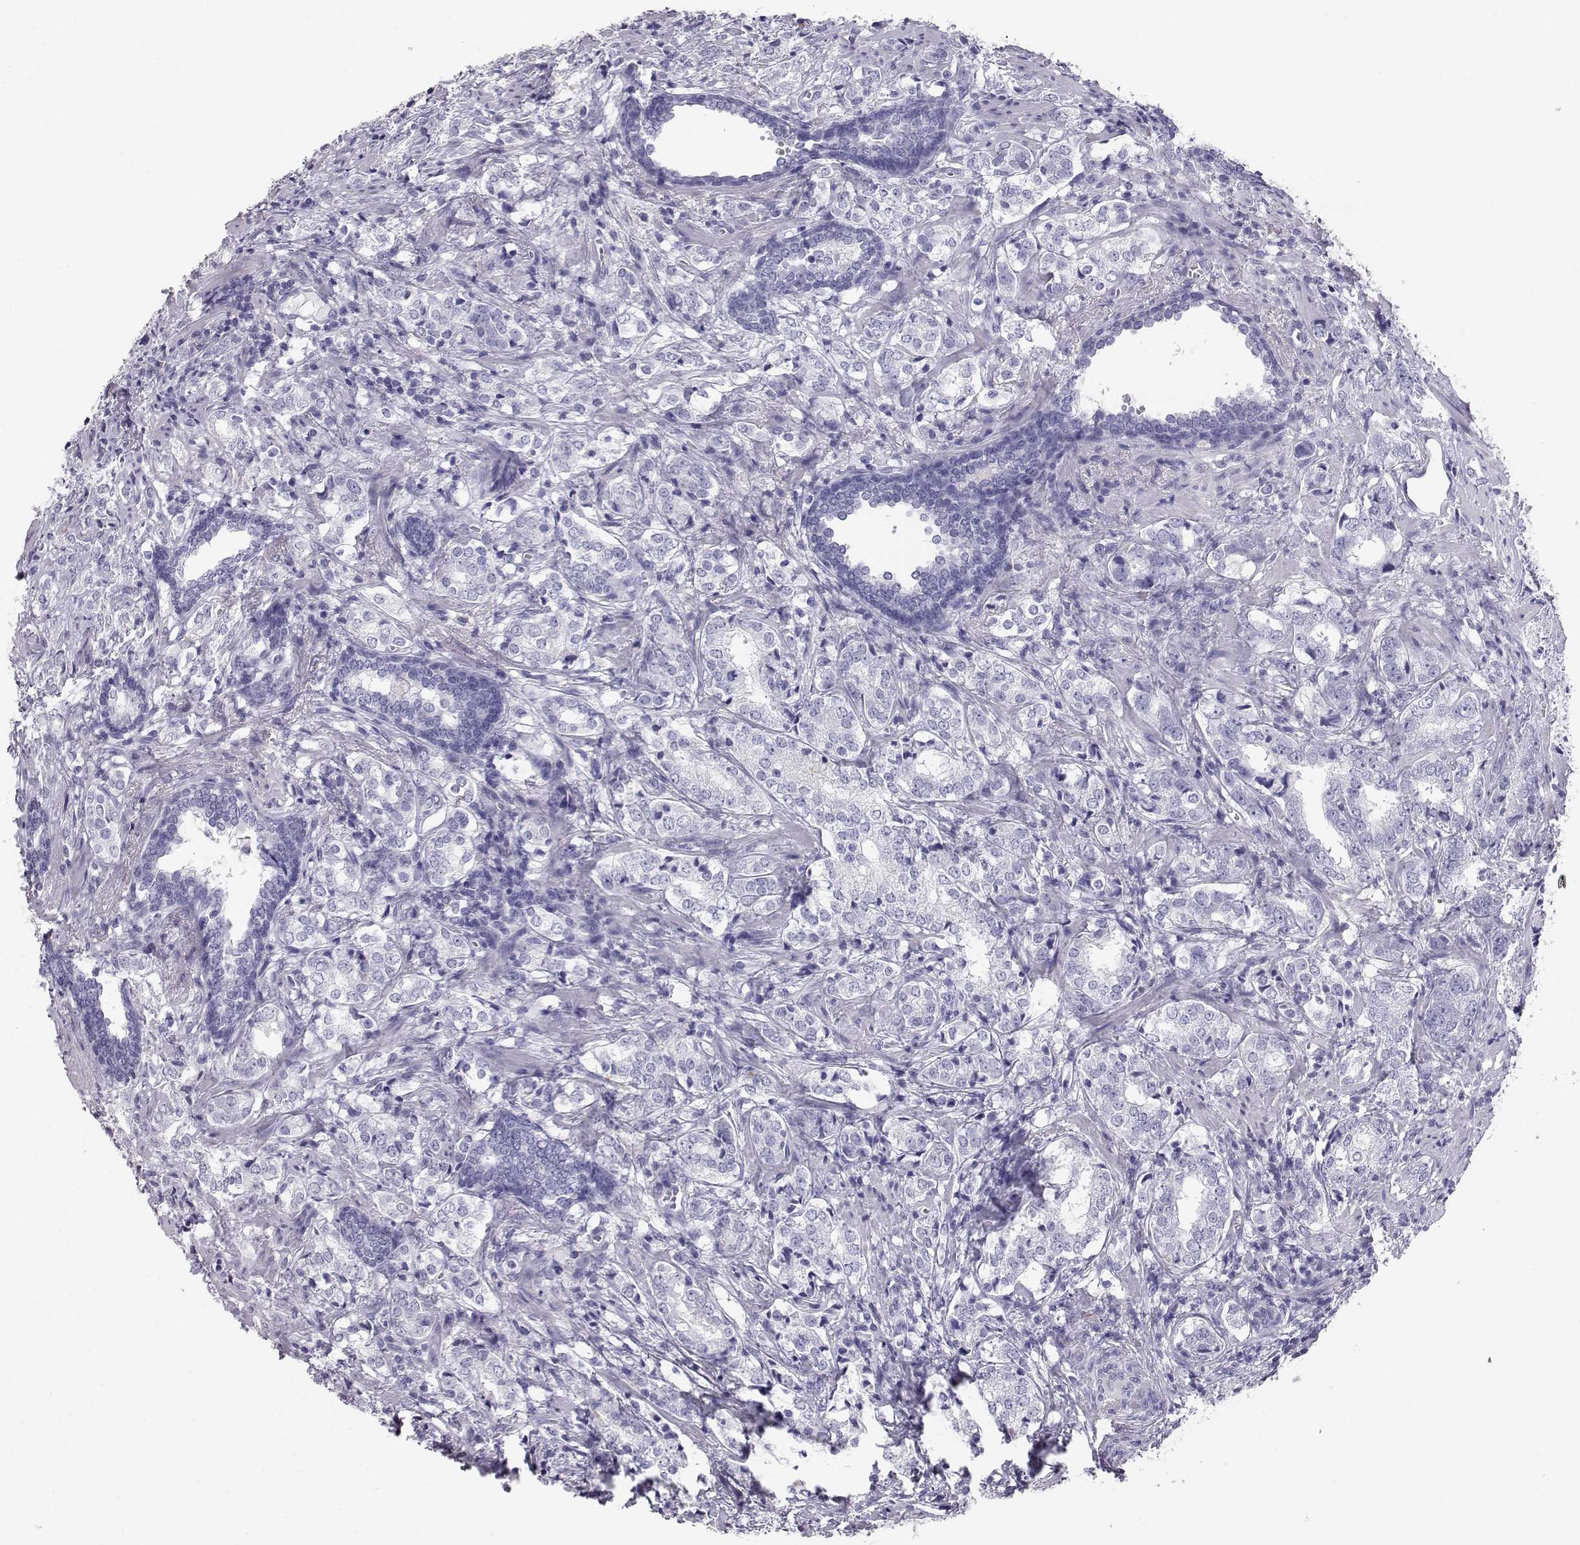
{"staining": {"intensity": "negative", "quantity": "none", "location": "none"}, "tissue": "prostate cancer", "cell_type": "Tumor cells", "image_type": "cancer", "snomed": [{"axis": "morphology", "description": "Adenocarcinoma, NOS"}, {"axis": "topography", "description": "Prostate and seminal vesicle, NOS"}], "caption": "Immunohistochemistry (IHC) of adenocarcinoma (prostate) reveals no positivity in tumor cells.", "gene": "ITLN2", "patient": {"sex": "male", "age": 63}}